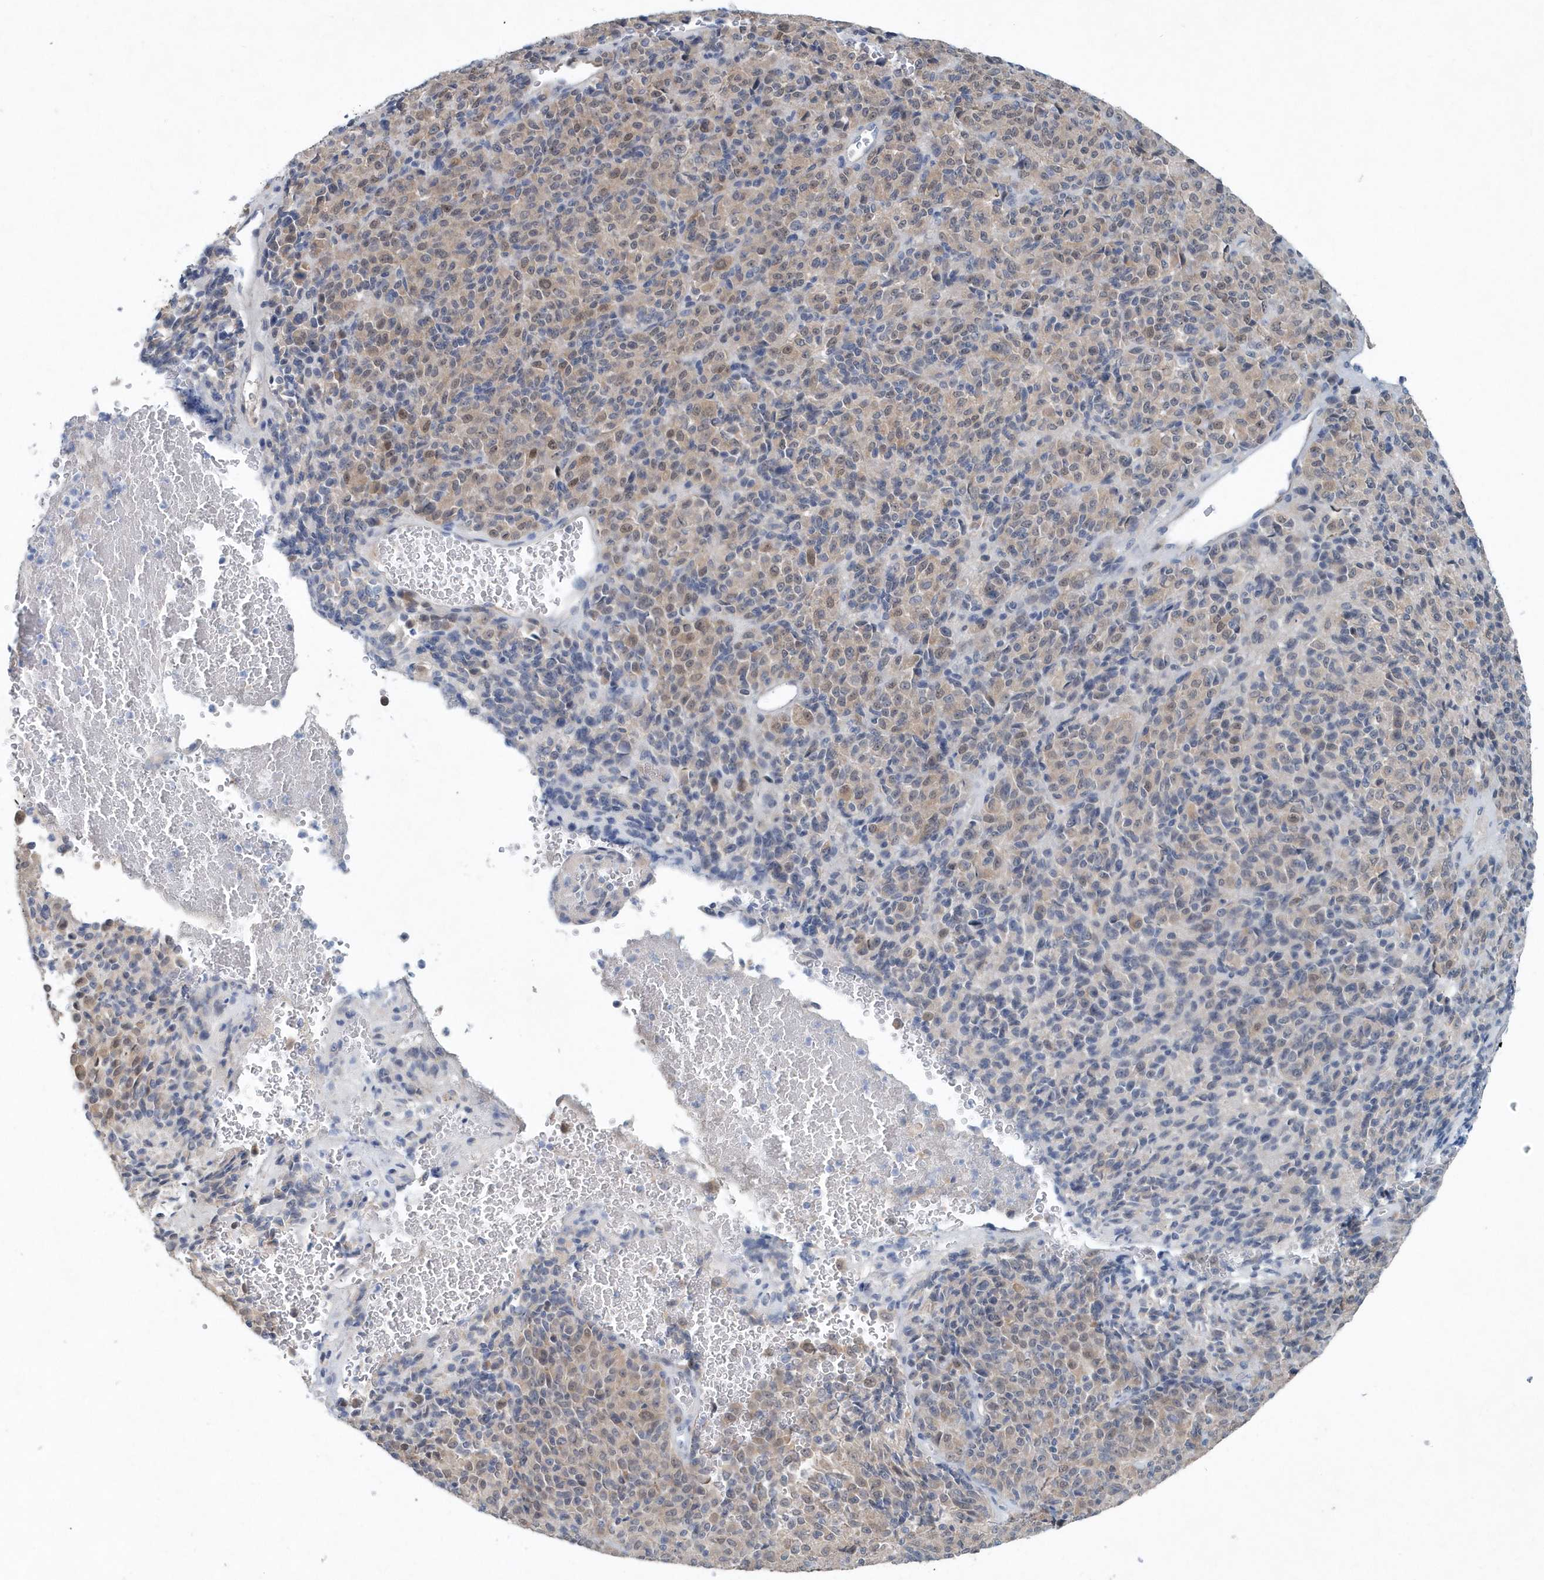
{"staining": {"intensity": "weak", "quantity": "<25%", "location": "nuclear"}, "tissue": "melanoma", "cell_type": "Tumor cells", "image_type": "cancer", "snomed": [{"axis": "morphology", "description": "Malignant melanoma, Metastatic site"}, {"axis": "topography", "description": "Brain"}], "caption": "High magnification brightfield microscopy of melanoma stained with DAB (3,3'-diaminobenzidine) (brown) and counterstained with hematoxylin (blue): tumor cells show no significant positivity.", "gene": "PFN2", "patient": {"sex": "female", "age": 56}}